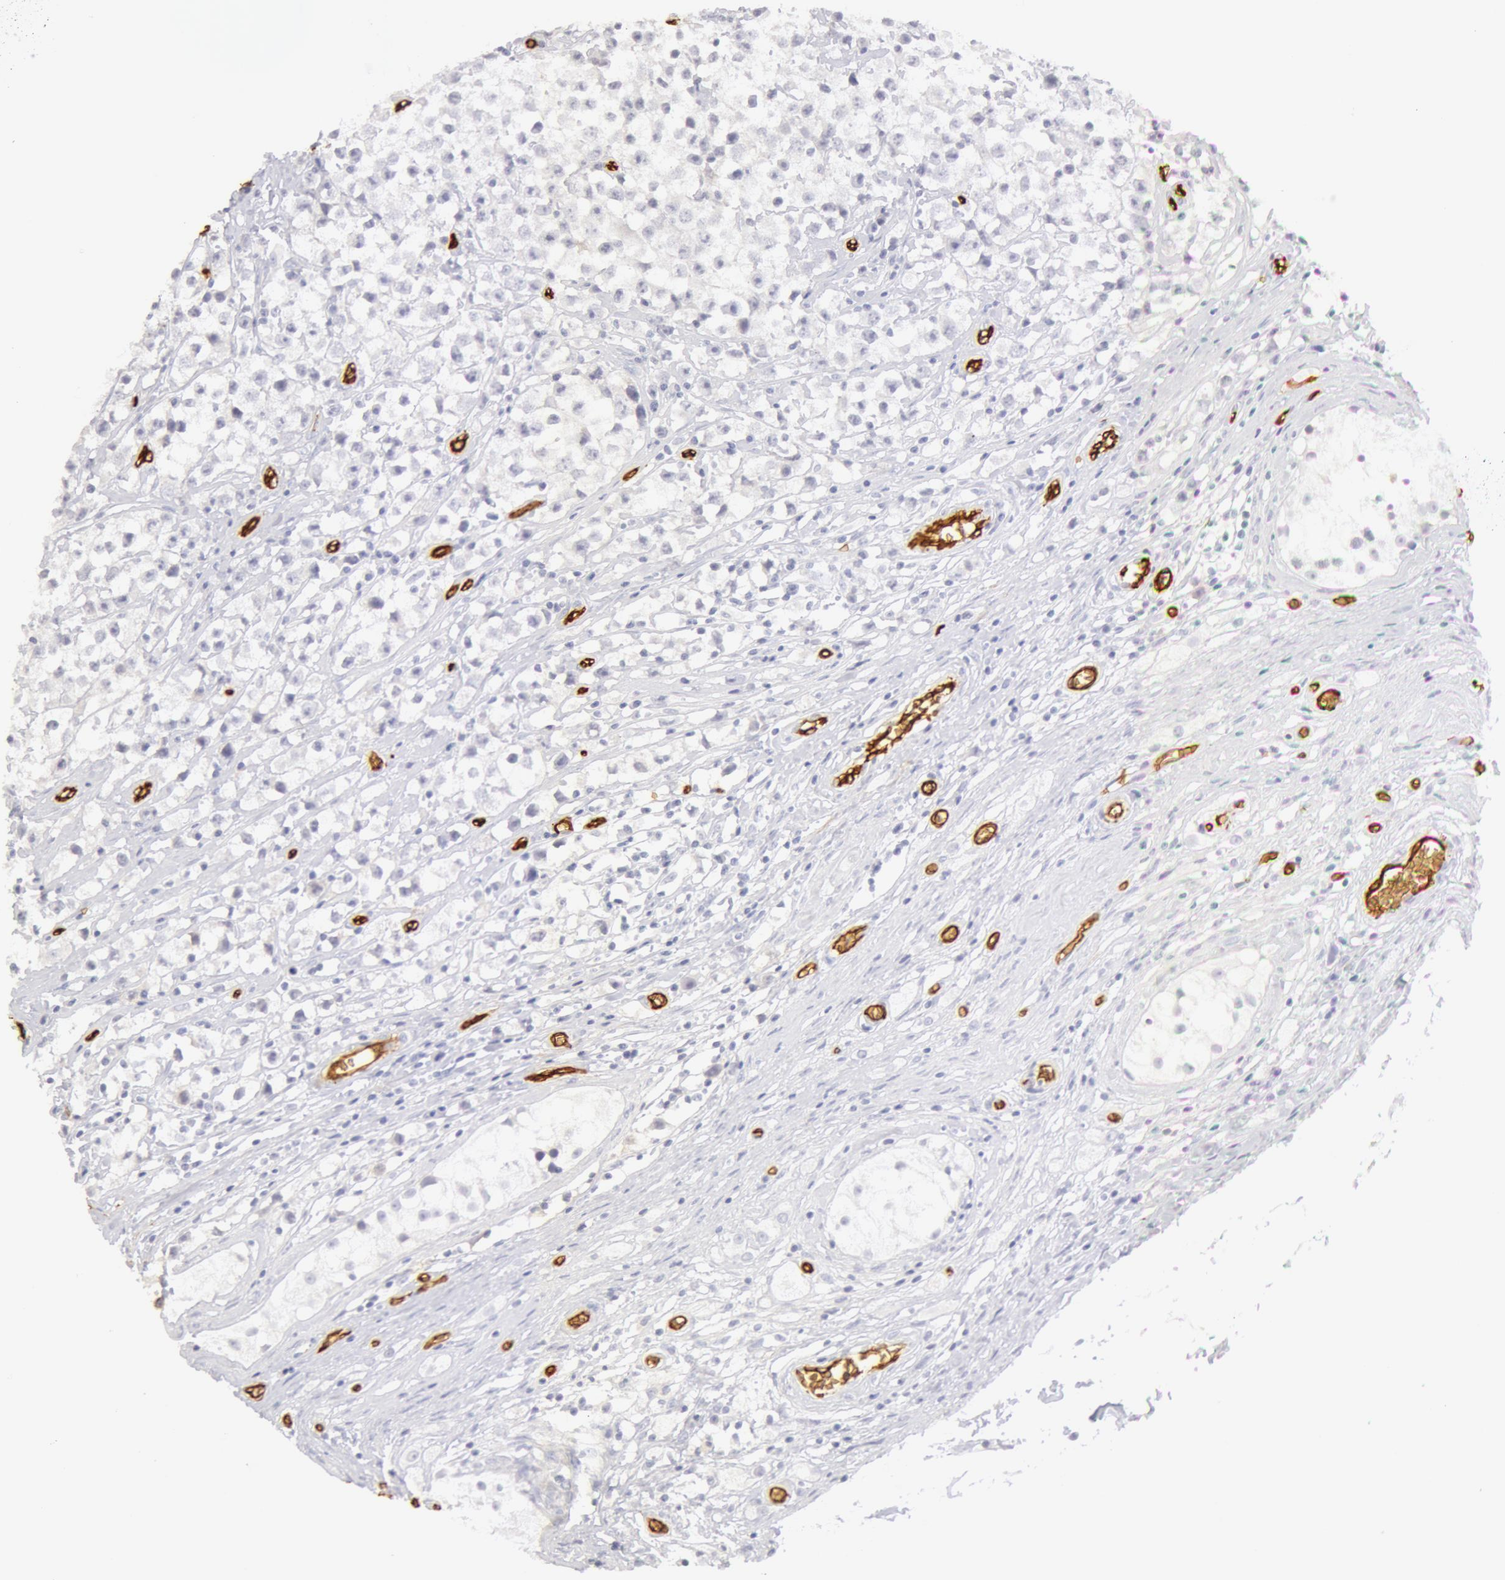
{"staining": {"intensity": "negative", "quantity": "none", "location": "none"}, "tissue": "testis cancer", "cell_type": "Tumor cells", "image_type": "cancer", "snomed": [{"axis": "morphology", "description": "Seminoma, NOS"}, {"axis": "topography", "description": "Testis"}], "caption": "The photomicrograph displays no staining of tumor cells in testis cancer (seminoma).", "gene": "AQP1", "patient": {"sex": "male", "age": 35}}